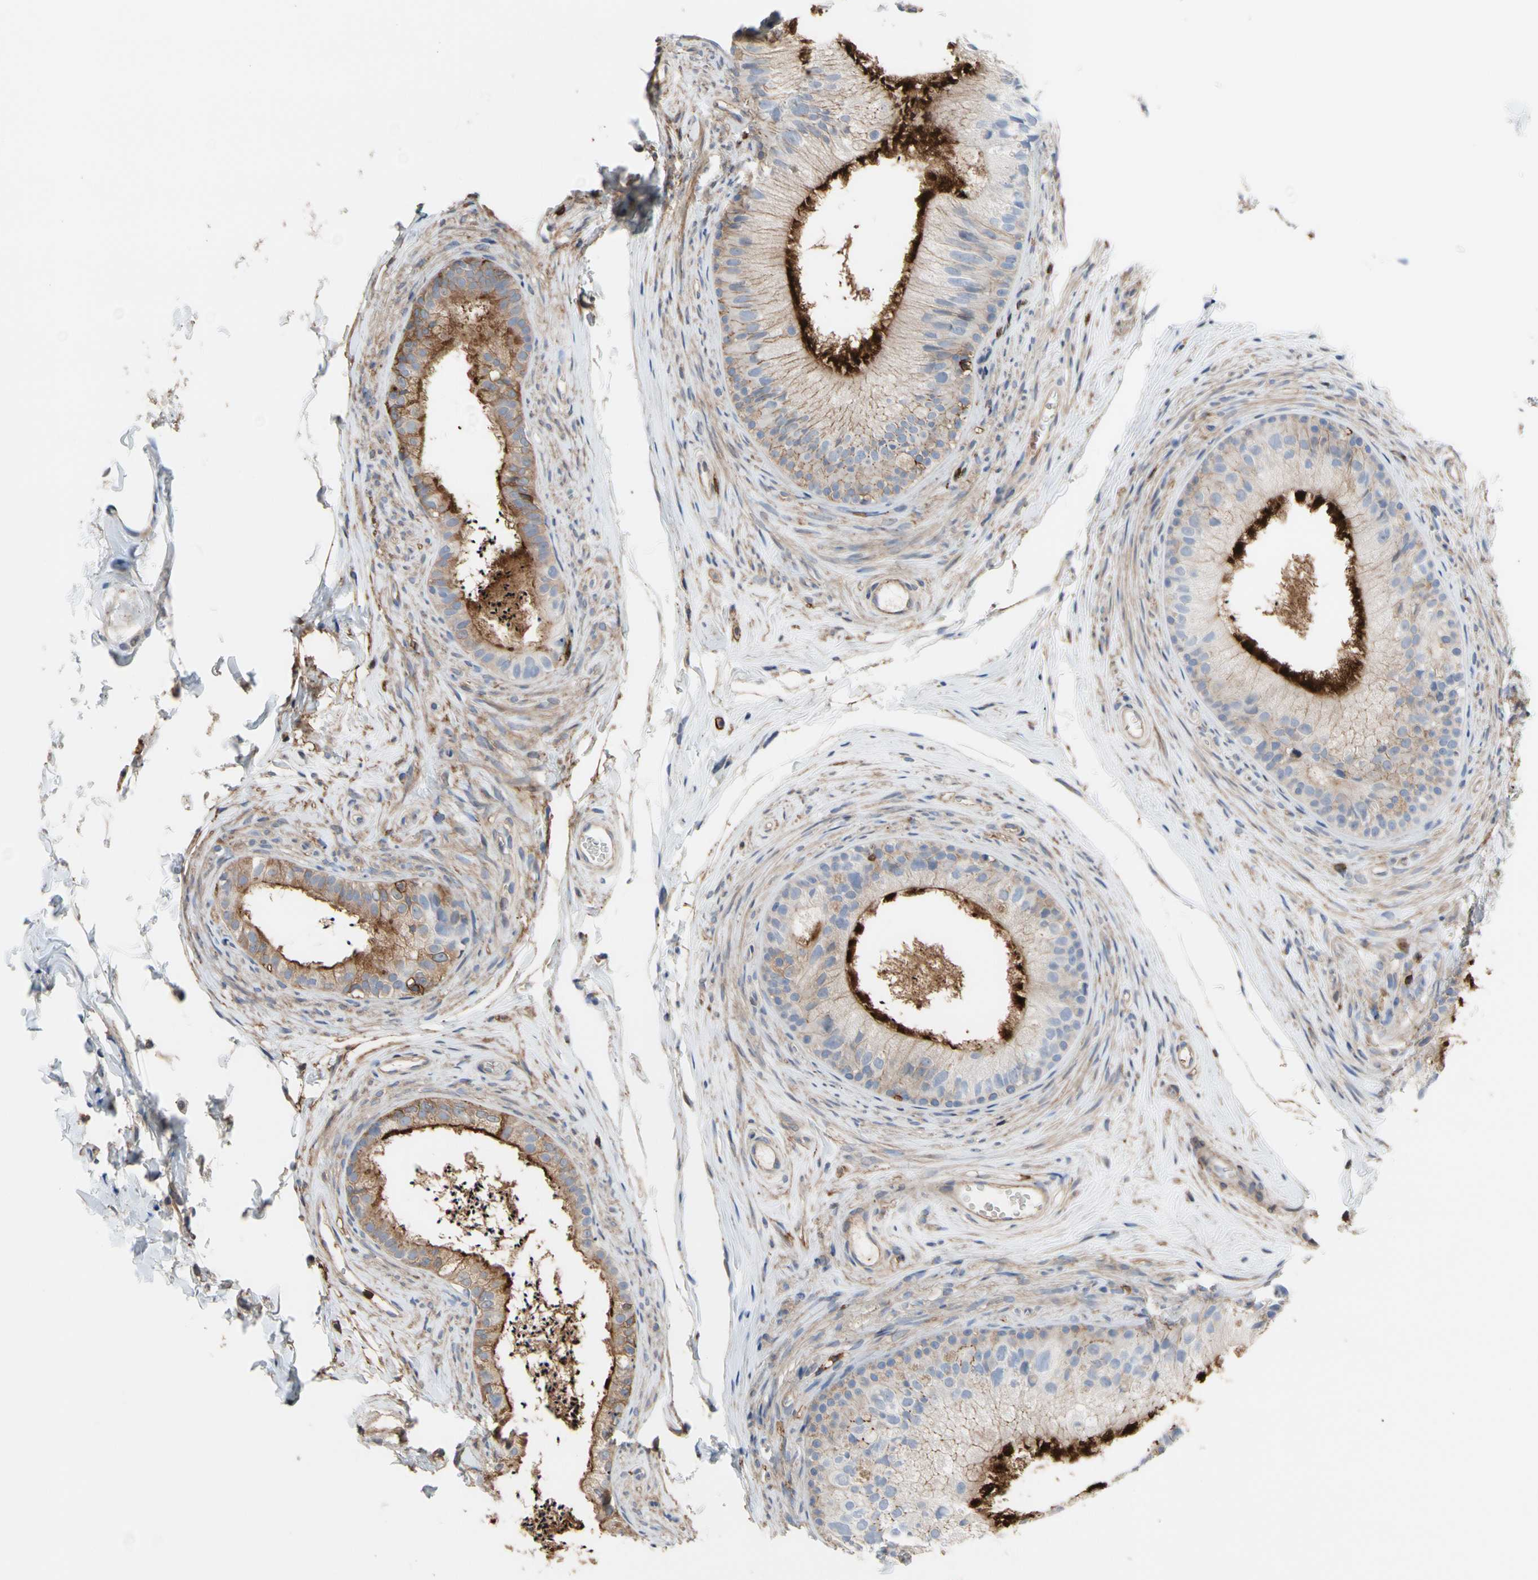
{"staining": {"intensity": "strong", "quantity": ">75%", "location": "cytoplasmic/membranous"}, "tissue": "epididymis", "cell_type": "Glandular cells", "image_type": "normal", "snomed": [{"axis": "morphology", "description": "Normal tissue, NOS"}, {"axis": "topography", "description": "Epididymis"}], "caption": "Immunohistochemistry (DAB) staining of normal epididymis demonstrates strong cytoplasmic/membranous protein staining in approximately >75% of glandular cells.", "gene": "ANXA6", "patient": {"sex": "male", "age": 56}}